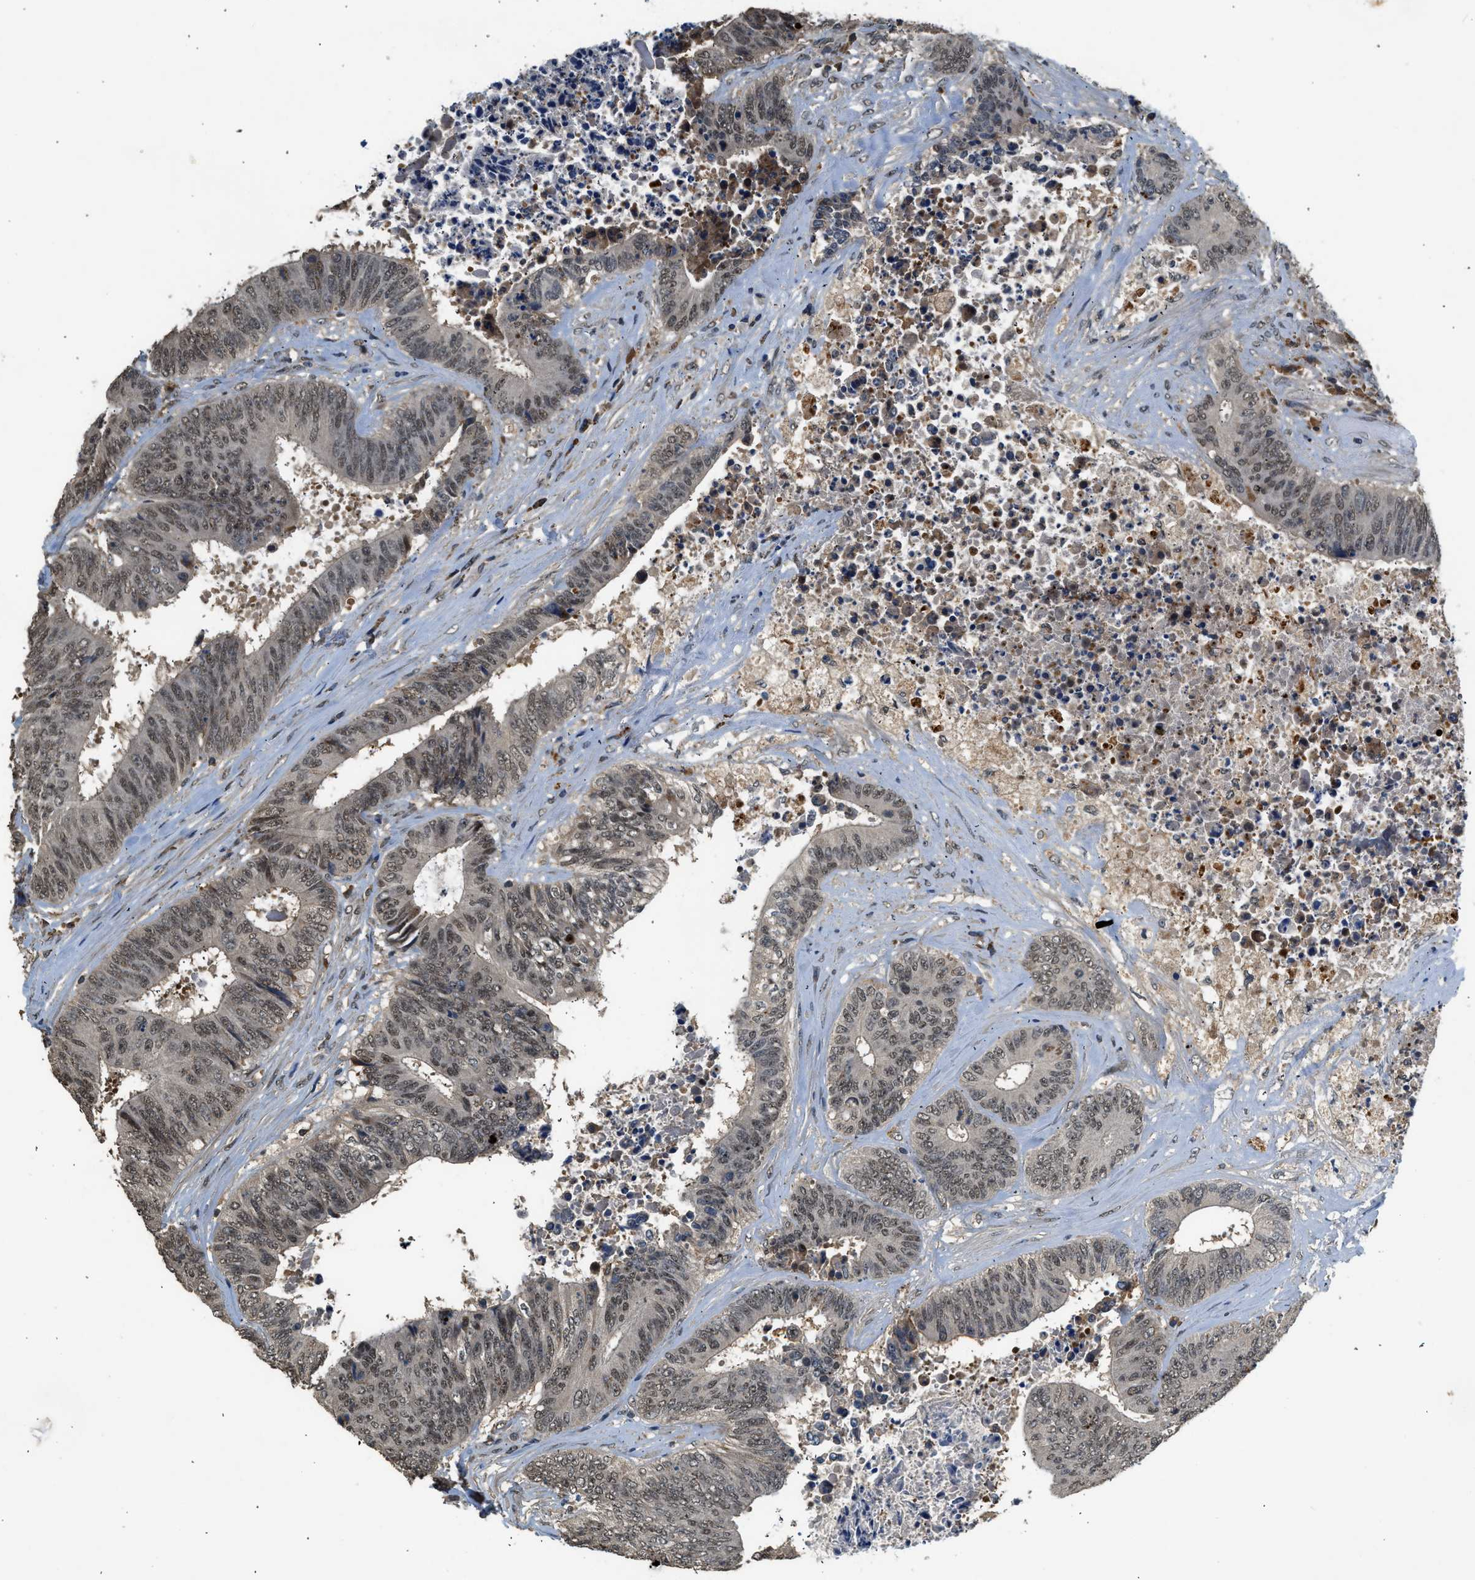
{"staining": {"intensity": "moderate", "quantity": ">75%", "location": "nuclear"}, "tissue": "colorectal cancer", "cell_type": "Tumor cells", "image_type": "cancer", "snomed": [{"axis": "morphology", "description": "Adenocarcinoma, NOS"}, {"axis": "topography", "description": "Rectum"}], "caption": "The photomicrograph demonstrates staining of colorectal cancer (adenocarcinoma), revealing moderate nuclear protein staining (brown color) within tumor cells.", "gene": "SLC15A4", "patient": {"sex": "male", "age": 72}}